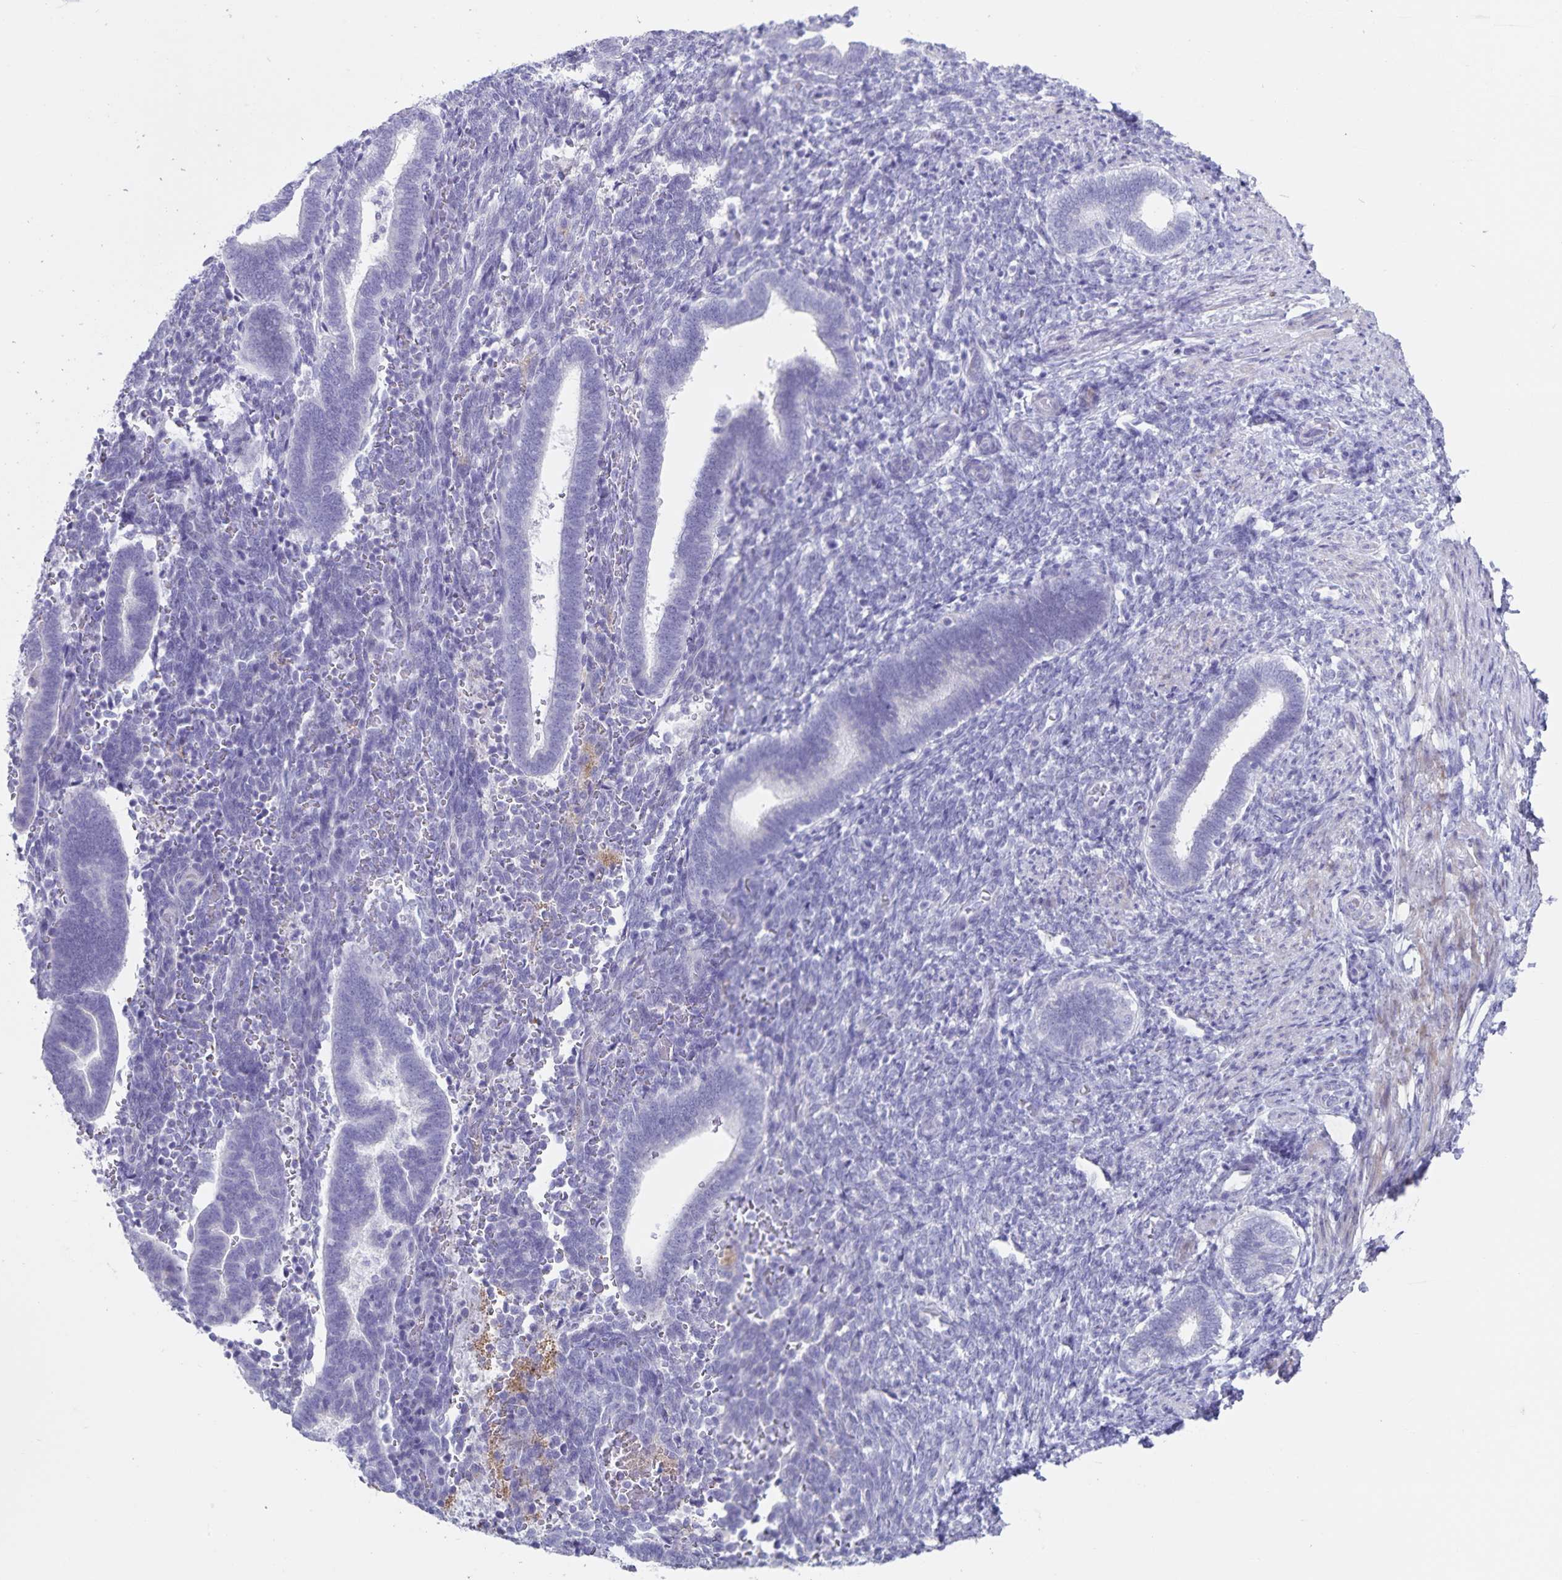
{"staining": {"intensity": "negative", "quantity": "none", "location": "none"}, "tissue": "endometrium", "cell_type": "Cells in endometrial stroma", "image_type": "normal", "snomed": [{"axis": "morphology", "description": "Normal tissue, NOS"}, {"axis": "topography", "description": "Endometrium"}], "caption": "Endometrium stained for a protein using immunohistochemistry displays no staining cells in endometrial stroma.", "gene": "C11orf42", "patient": {"sex": "female", "age": 34}}